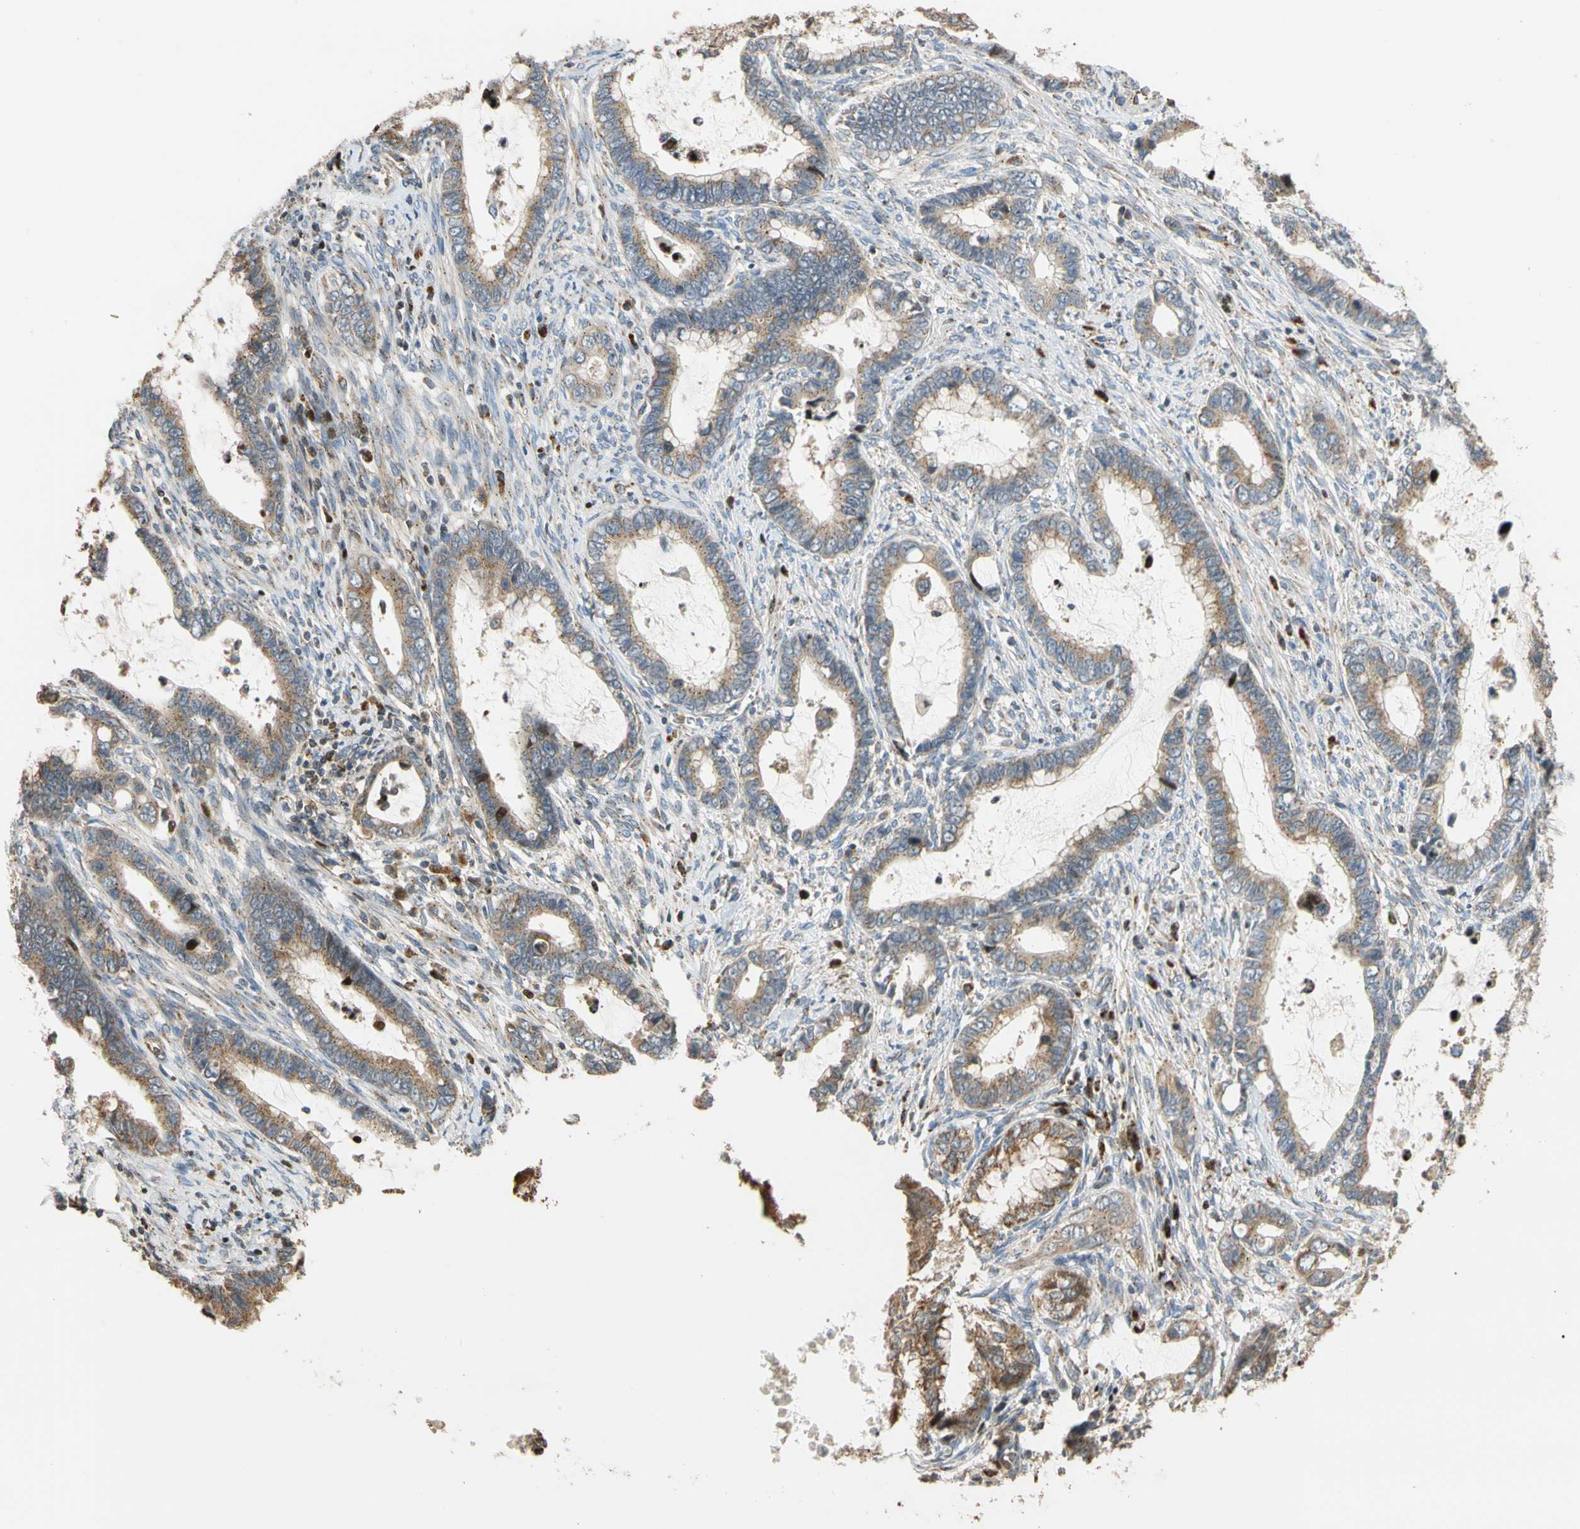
{"staining": {"intensity": "moderate", "quantity": ">75%", "location": "cytoplasmic/membranous"}, "tissue": "cervical cancer", "cell_type": "Tumor cells", "image_type": "cancer", "snomed": [{"axis": "morphology", "description": "Adenocarcinoma, NOS"}, {"axis": "topography", "description": "Cervix"}], "caption": "High-power microscopy captured an immunohistochemistry image of adenocarcinoma (cervical), revealing moderate cytoplasmic/membranous expression in approximately >75% of tumor cells.", "gene": "IP6K2", "patient": {"sex": "female", "age": 44}}